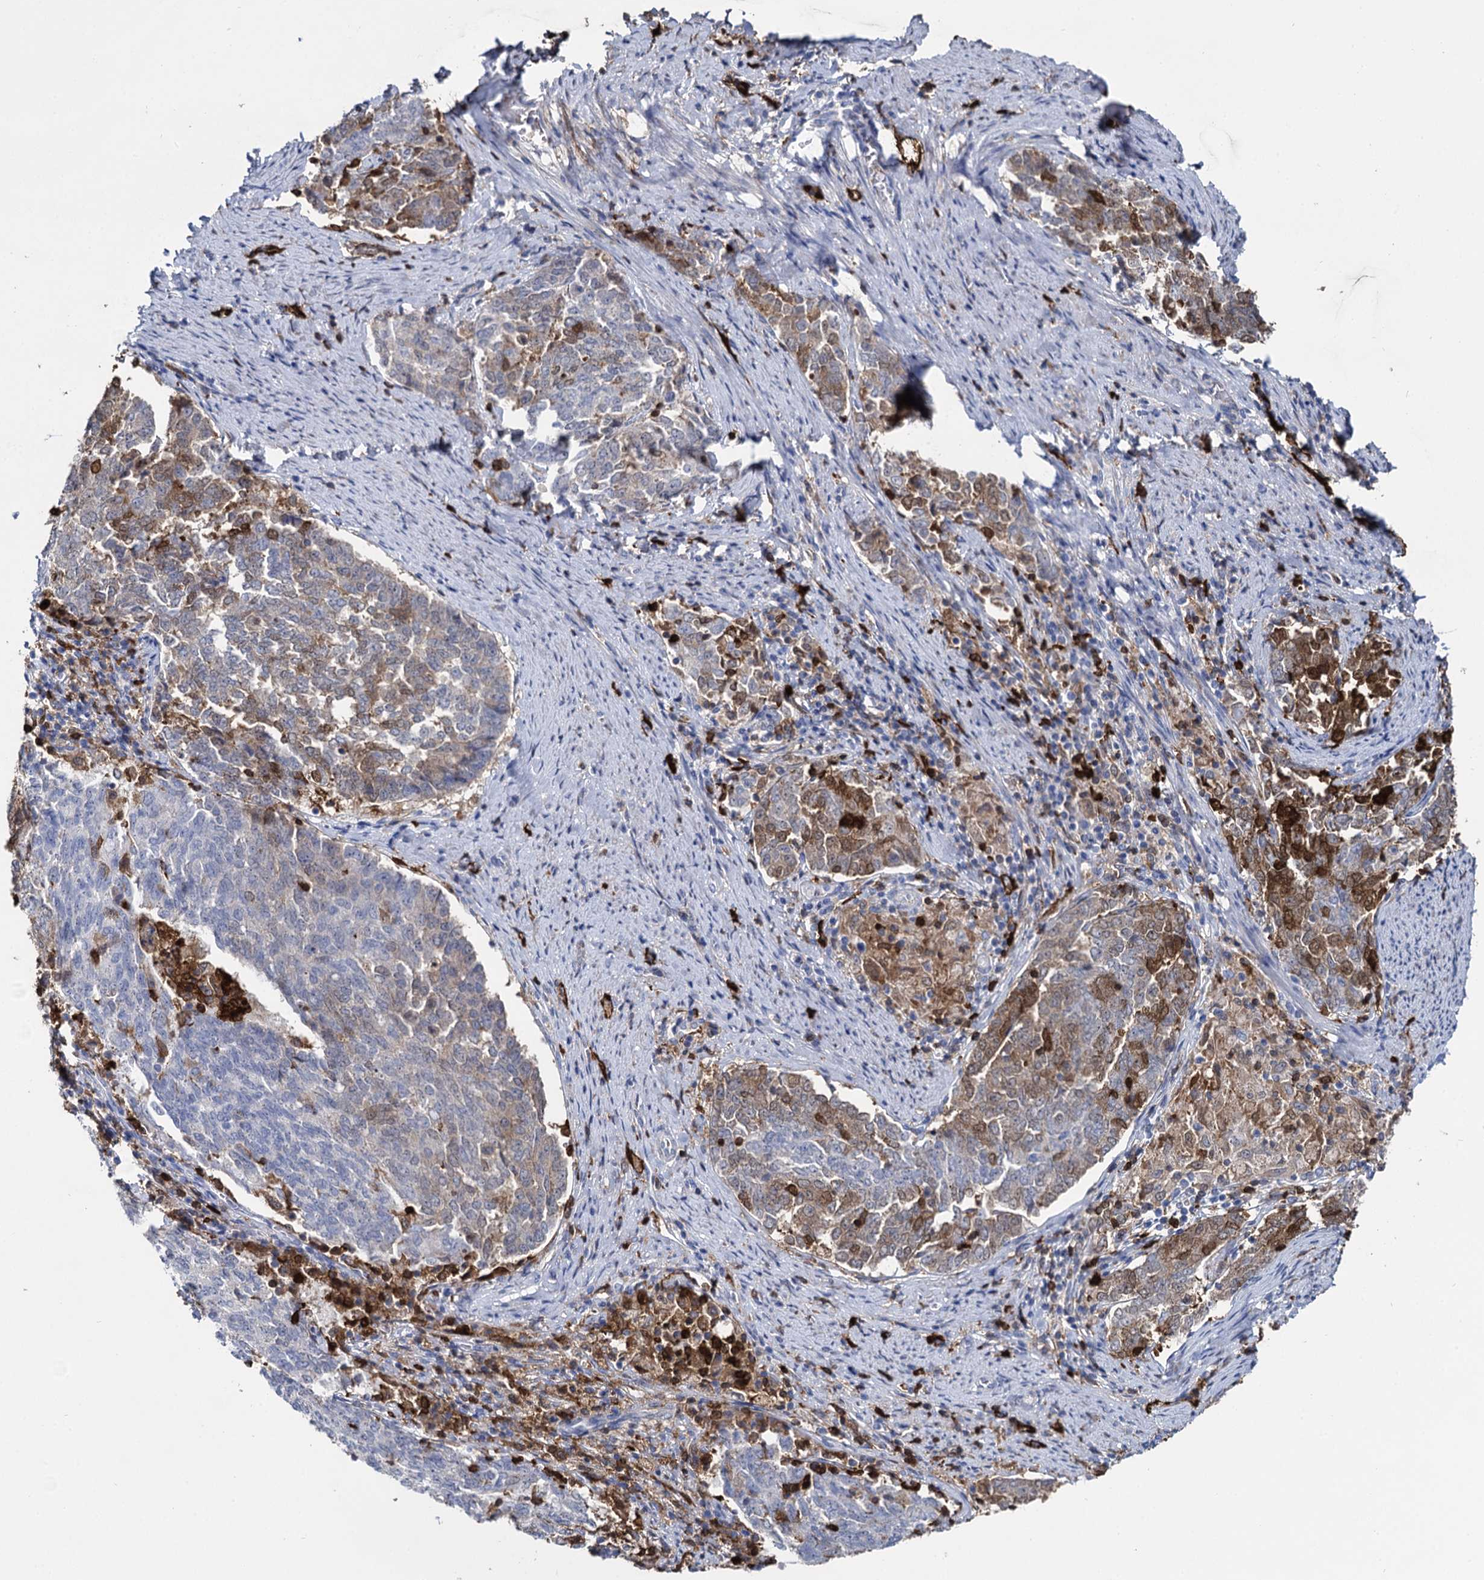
{"staining": {"intensity": "moderate", "quantity": "<25%", "location": "cytoplasmic/membranous"}, "tissue": "endometrial cancer", "cell_type": "Tumor cells", "image_type": "cancer", "snomed": [{"axis": "morphology", "description": "Adenocarcinoma, NOS"}, {"axis": "topography", "description": "Endometrium"}], "caption": "Adenocarcinoma (endometrial) stained for a protein (brown) displays moderate cytoplasmic/membranous positive positivity in approximately <25% of tumor cells.", "gene": "FABP5", "patient": {"sex": "female", "age": 80}}